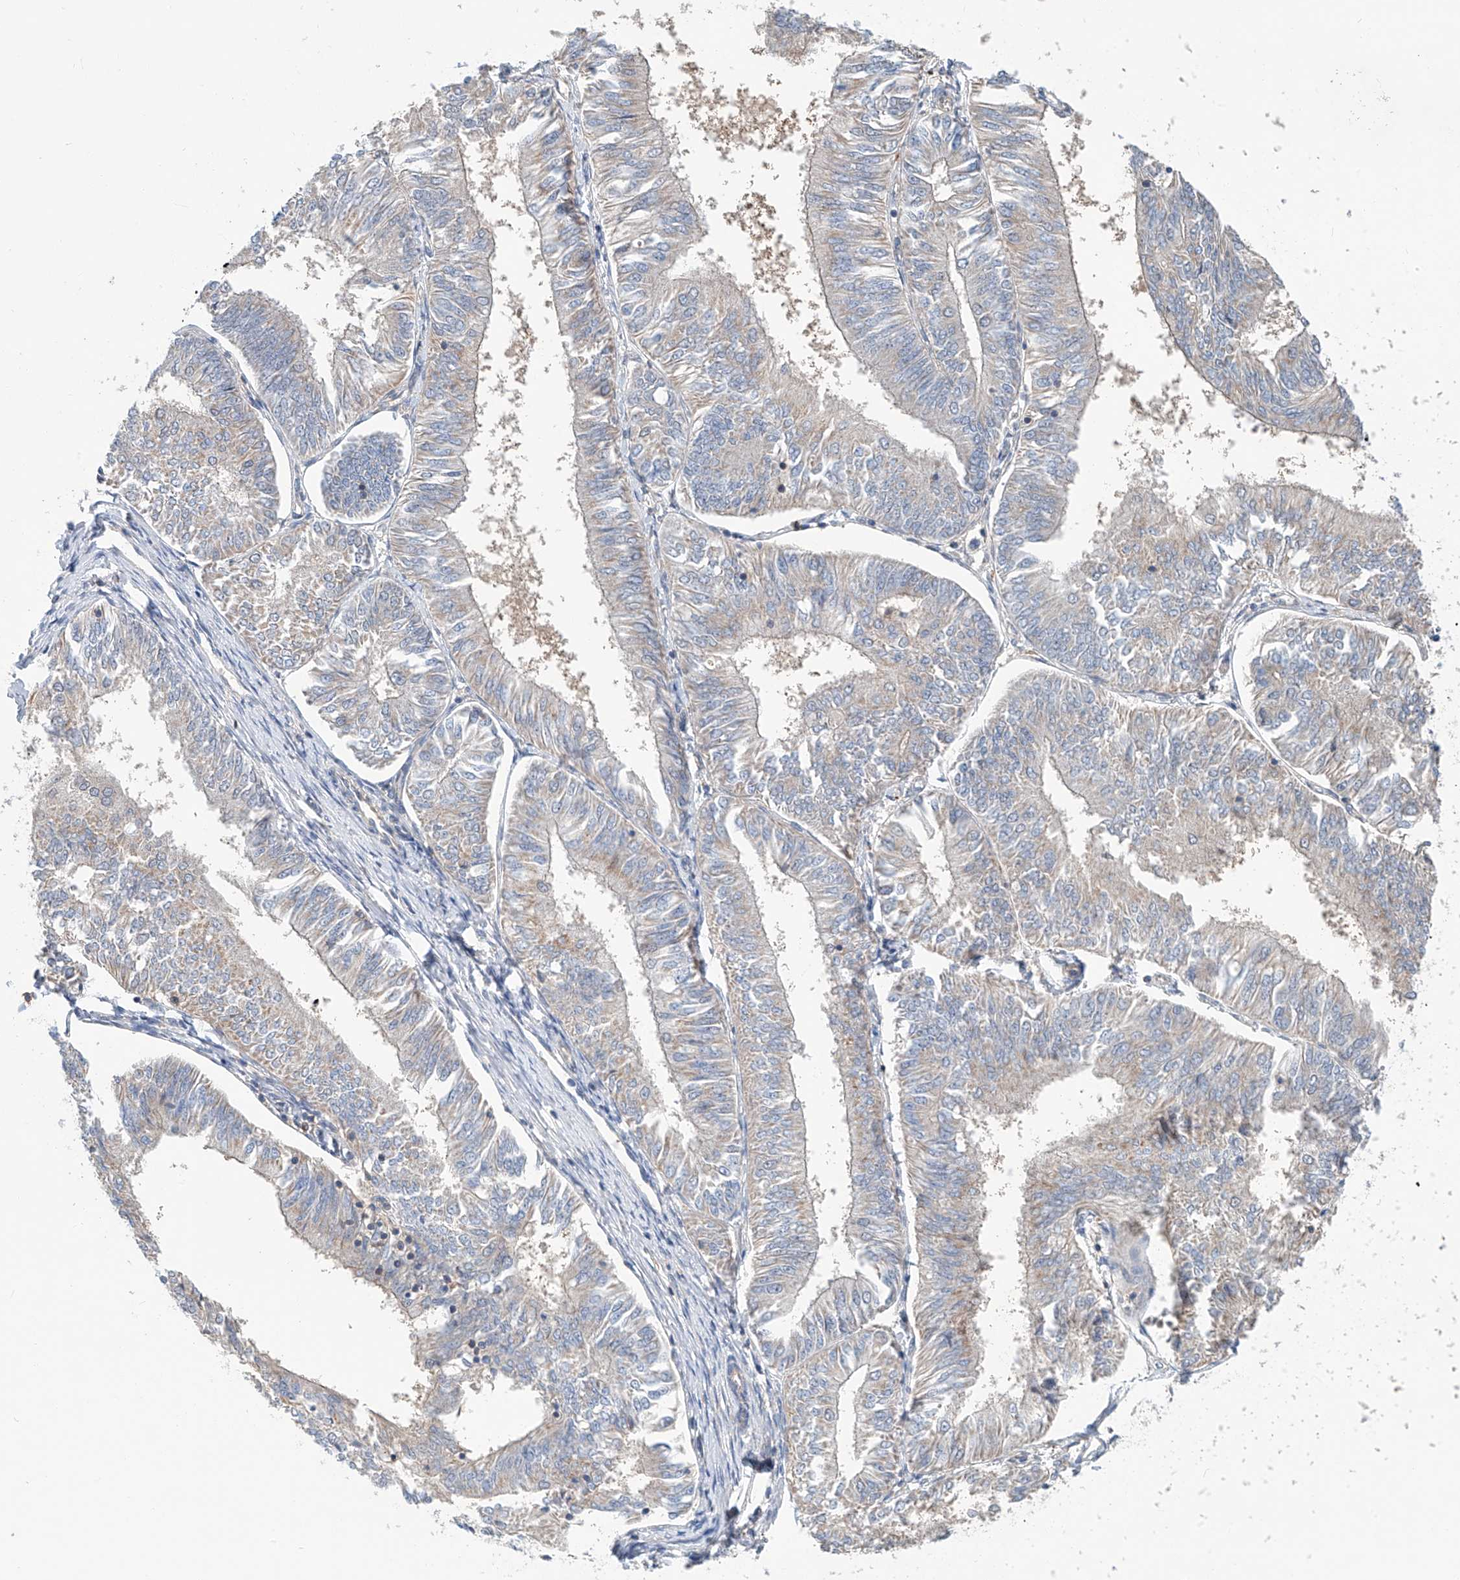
{"staining": {"intensity": "negative", "quantity": "none", "location": "none"}, "tissue": "endometrial cancer", "cell_type": "Tumor cells", "image_type": "cancer", "snomed": [{"axis": "morphology", "description": "Adenocarcinoma, NOS"}, {"axis": "topography", "description": "Endometrium"}], "caption": "Immunohistochemistry micrograph of neoplastic tissue: human endometrial cancer (adenocarcinoma) stained with DAB displays no significant protein staining in tumor cells.", "gene": "SLC22A7", "patient": {"sex": "female", "age": 58}}